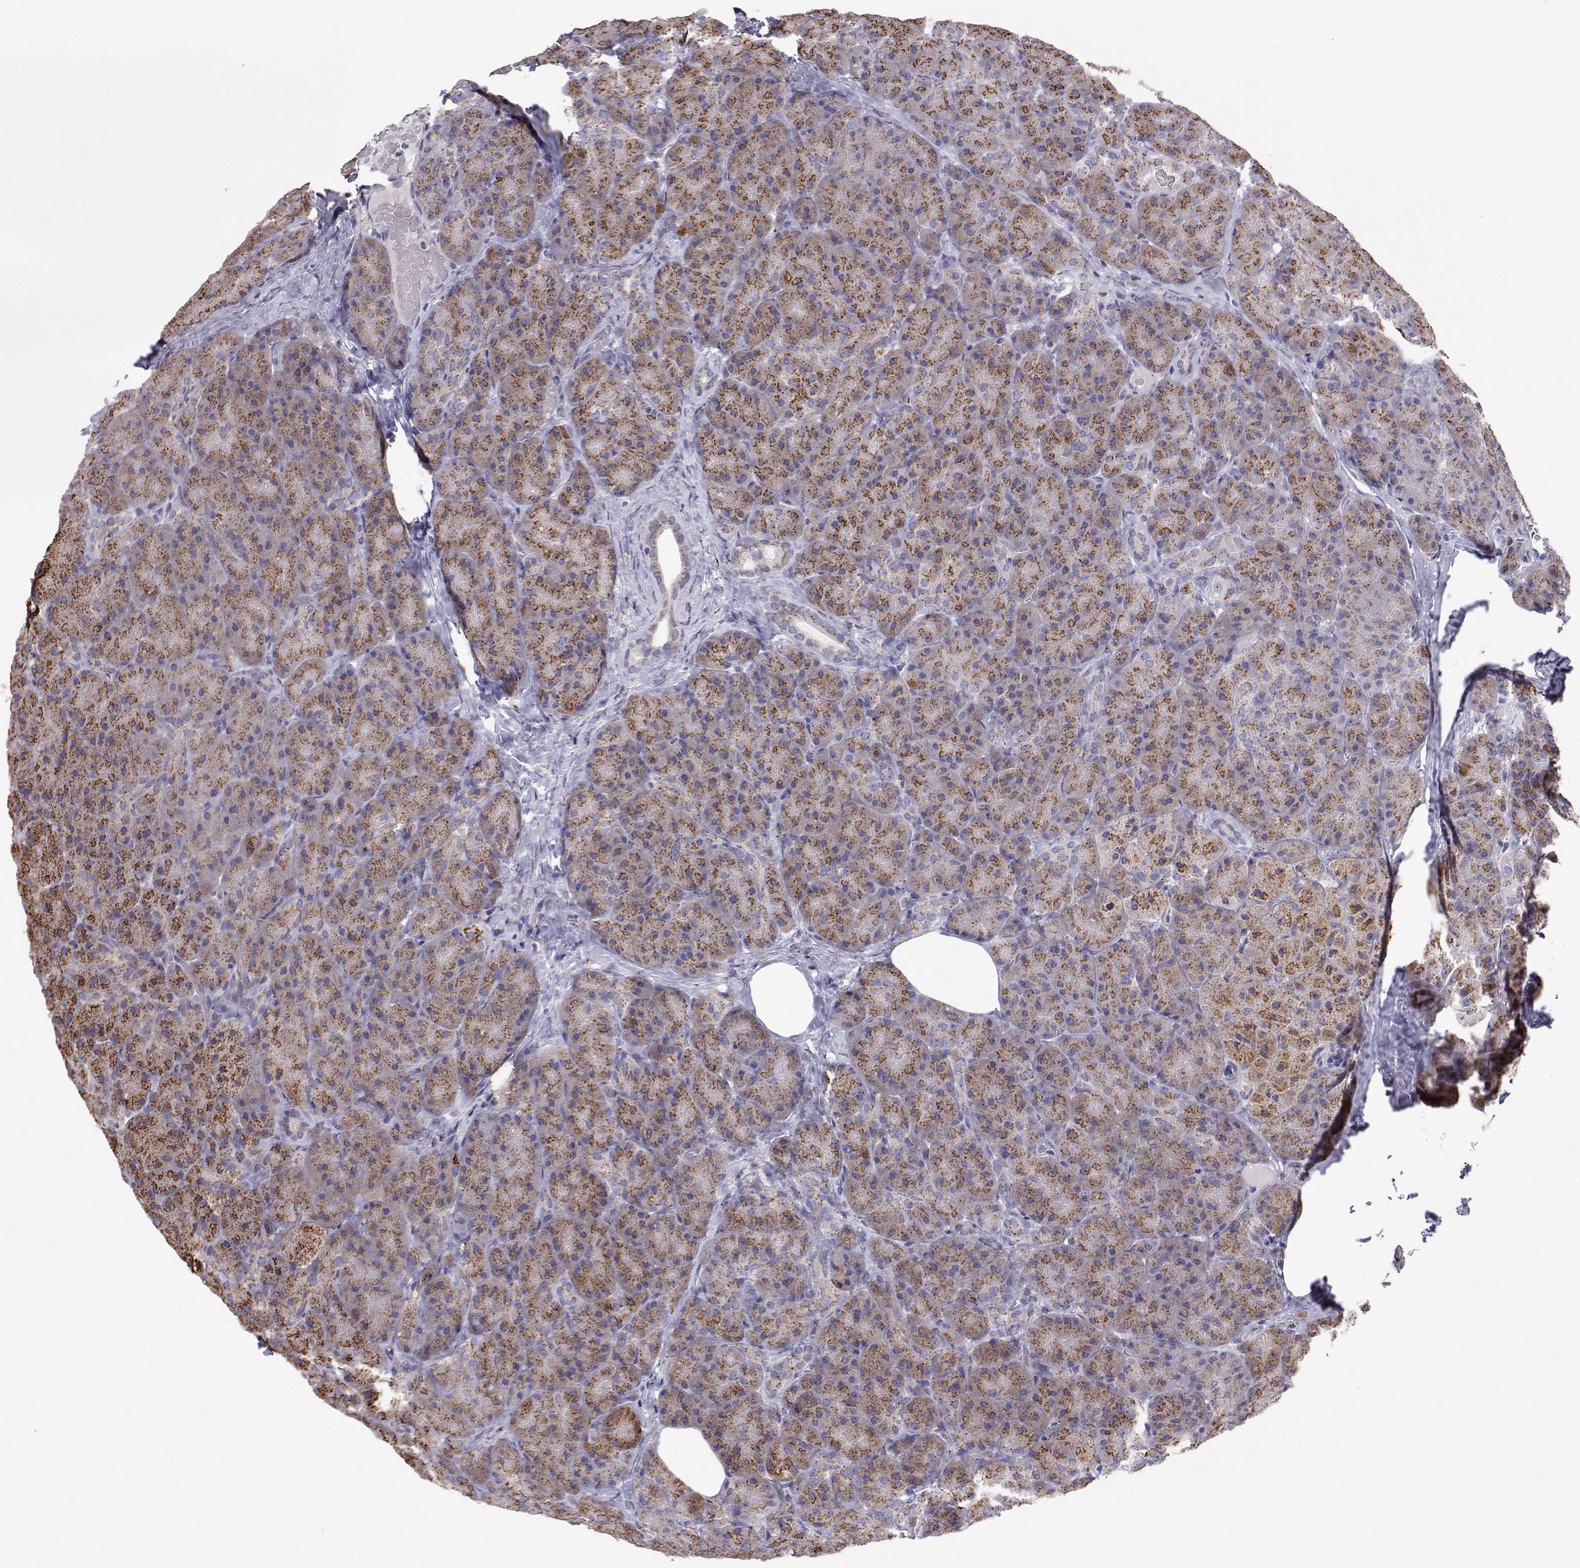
{"staining": {"intensity": "moderate", "quantity": ">75%", "location": "cytoplasmic/membranous"}, "tissue": "pancreas", "cell_type": "Exocrine glandular cells", "image_type": "normal", "snomed": [{"axis": "morphology", "description": "Normal tissue, NOS"}, {"axis": "topography", "description": "Pancreas"}], "caption": "About >75% of exocrine glandular cells in unremarkable pancreas display moderate cytoplasmic/membranous protein positivity as visualized by brown immunohistochemical staining.", "gene": "STARD13", "patient": {"sex": "male", "age": 57}}